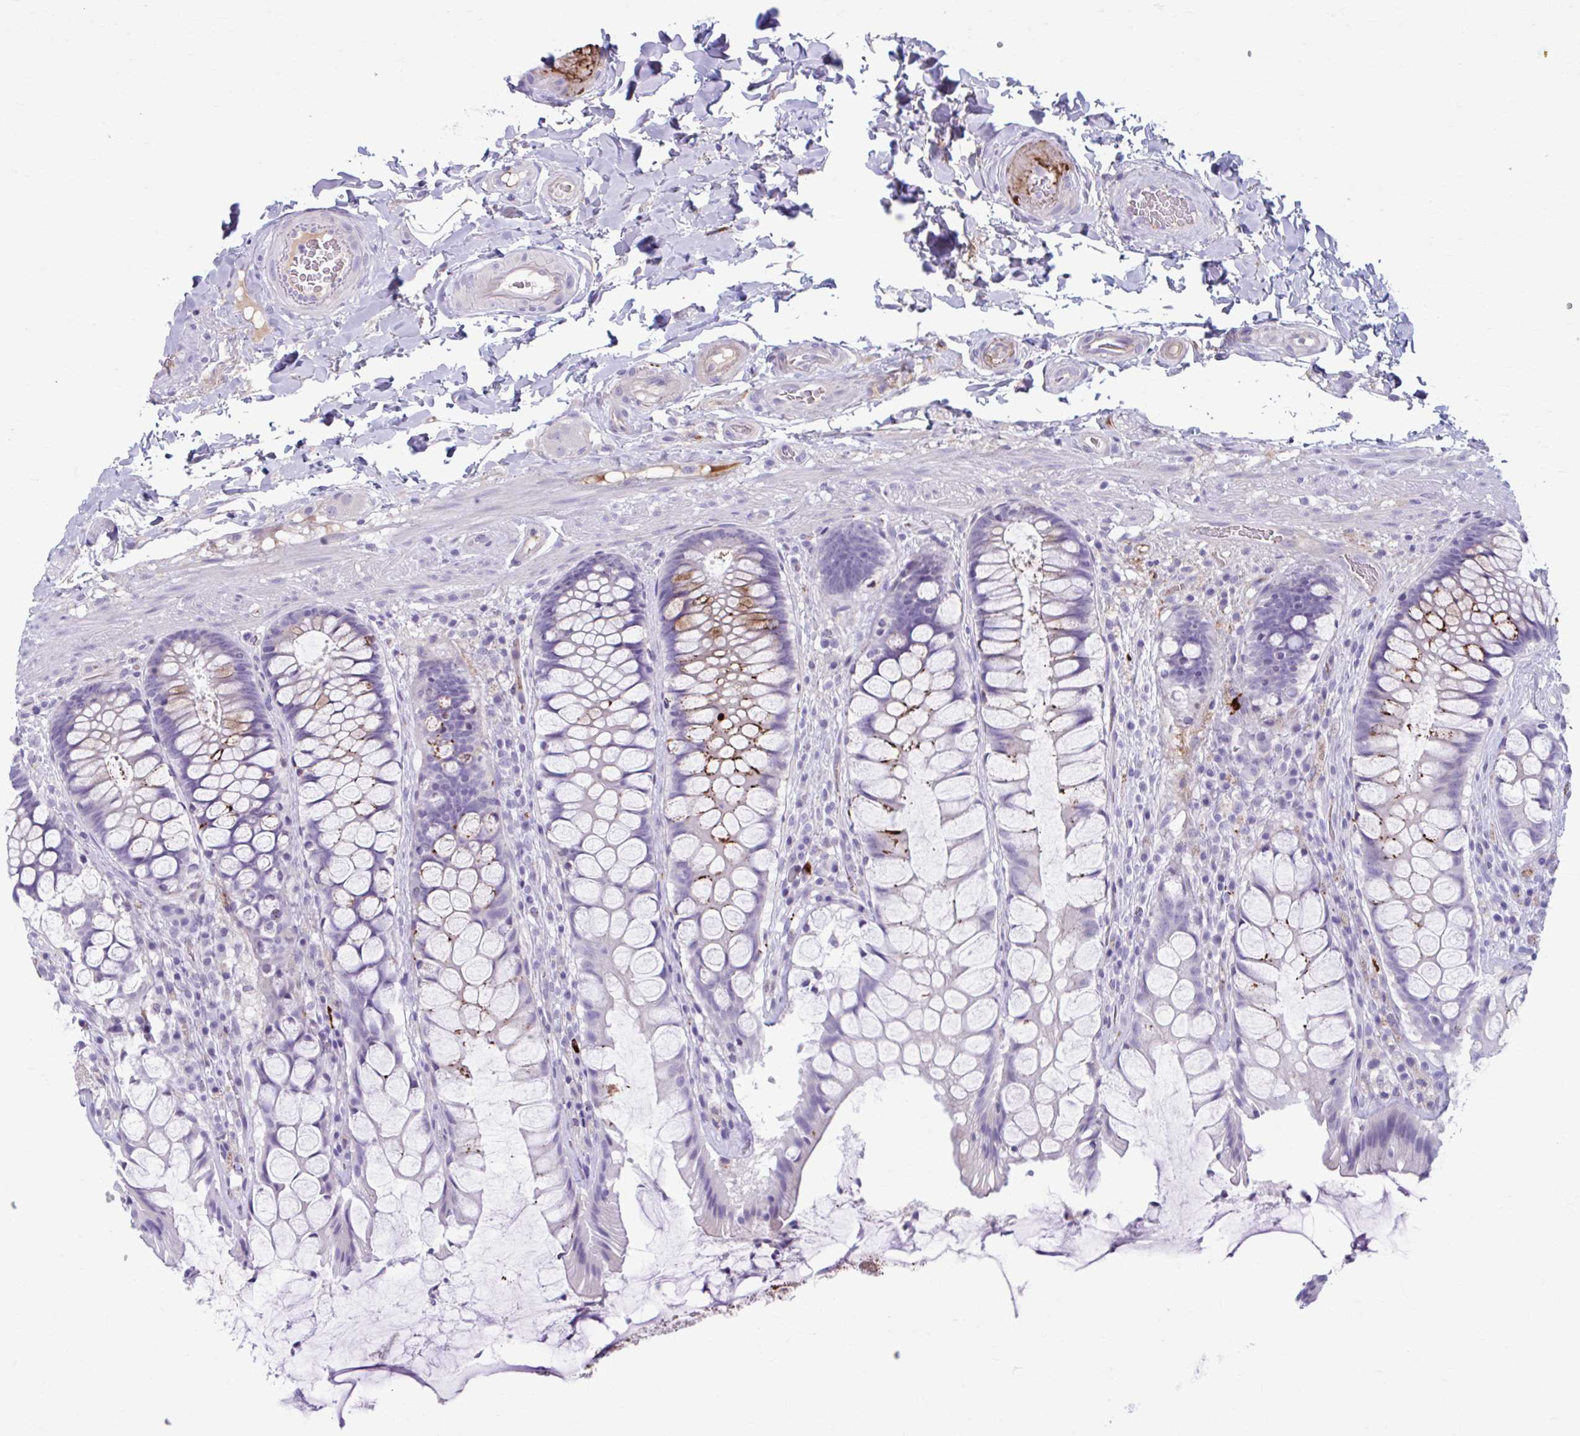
{"staining": {"intensity": "moderate", "quantity": "<25%", "location": "cytoplasmic/membranous"}, "tissue": "rectum", "cell_type": "Glandular cells", "image_type": "normal", "snomed": [{"axis": "morphology", "description": "Normal tissue, NOS"}, {"axis": "topography", "description": "Rectum"}], "caption": "A low amount of moderate cytoplasmic/membranous positivity is seen in approximately <25% of glandular cells in normal rectum.", "gene": "C12orf71", "patient": {"sex": "female", "age": 58}}